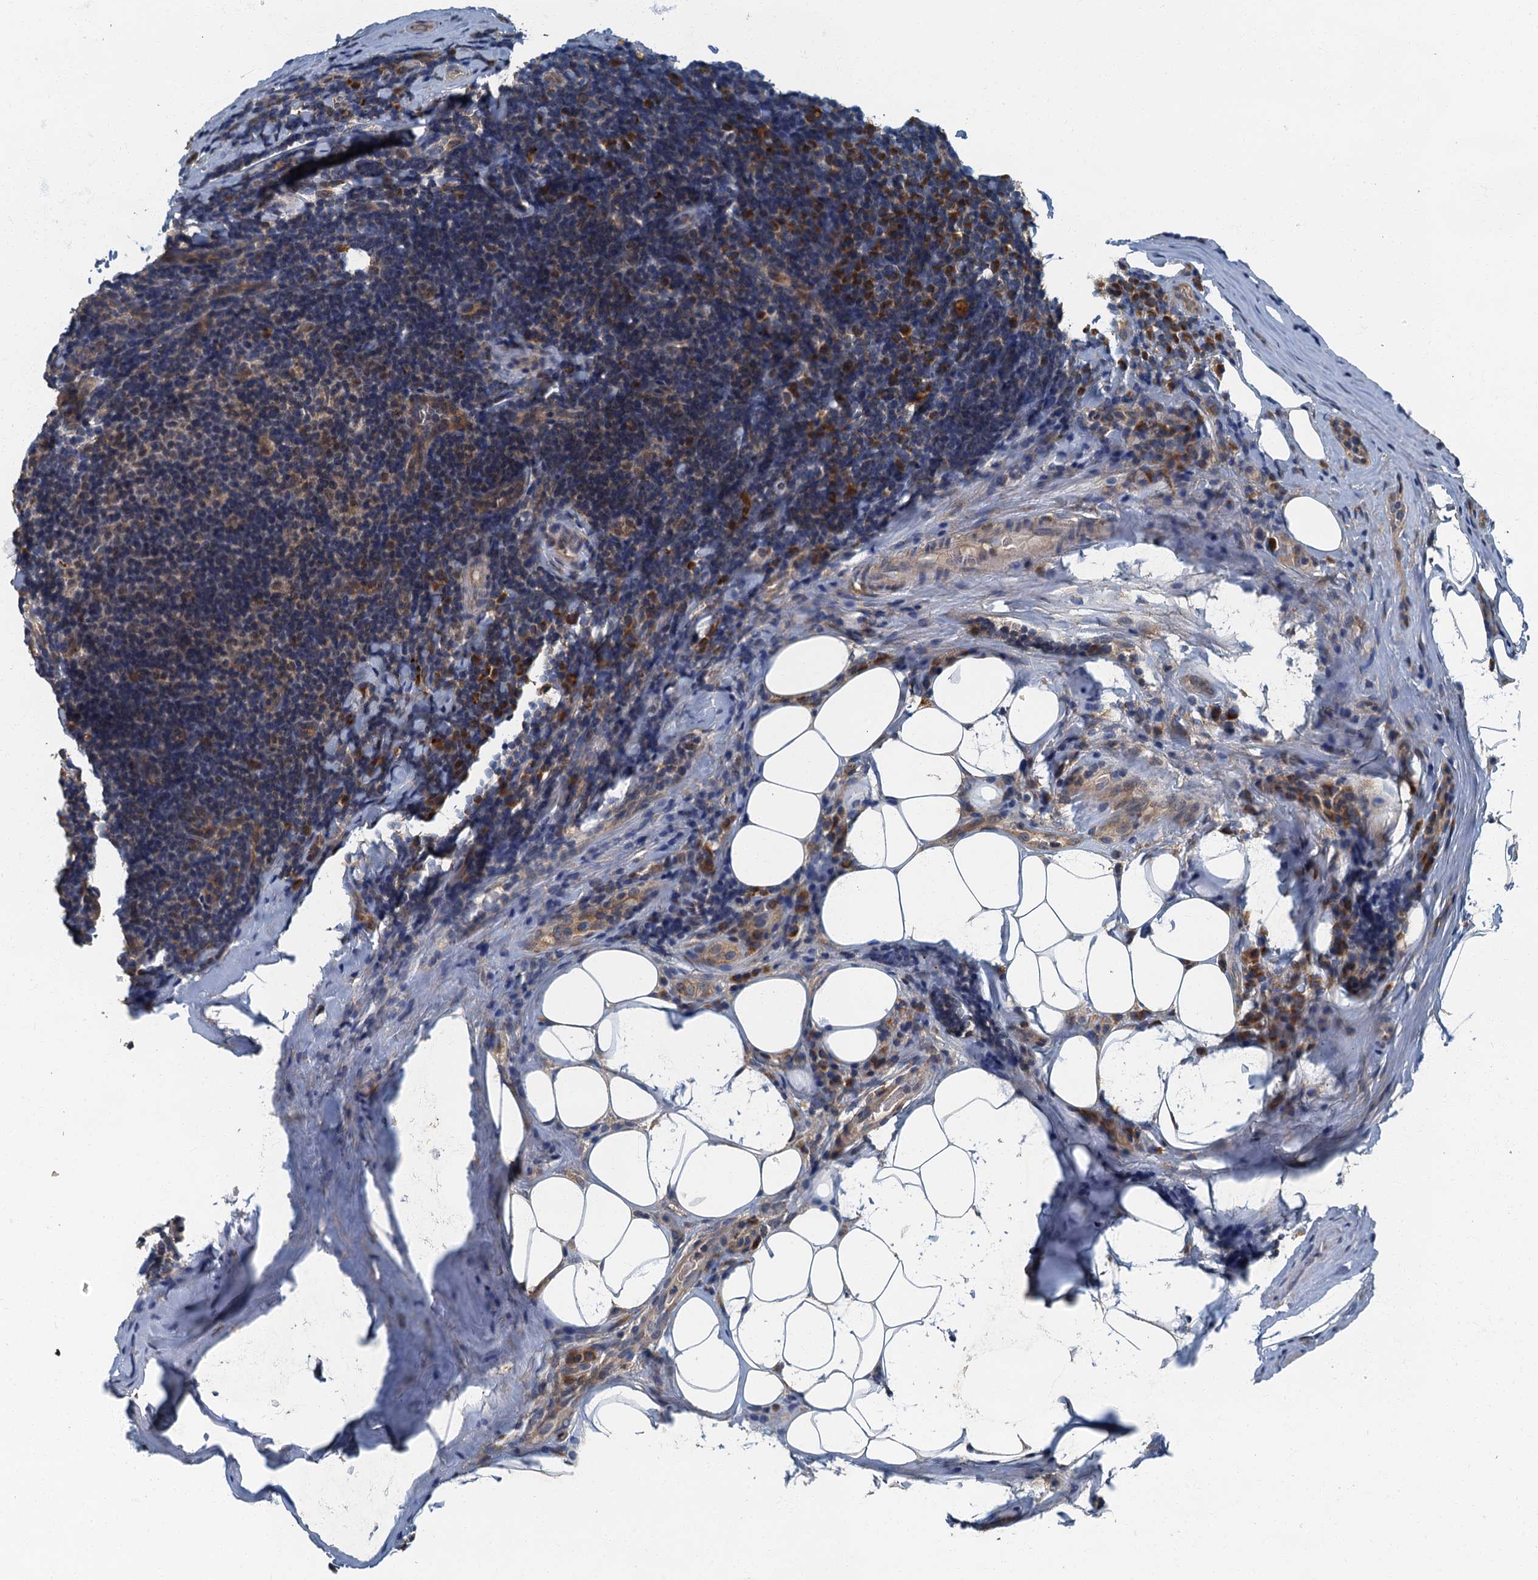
{"staining": {"intensity": "negative", "quantity": "none", "location": "none"}, "tissue": "tonsil", "cell_type": "Germinal center cells", "image_type": "normal", "snomed": [{"axis": "morphology", "description": "Normal tissue, NOS"}, {"axis": "topography", "description": "Tonsil"}], "caption": "Histopathology image shows no significant protein staining in germinal center cells of unremarkable tonsil.", "gene": "DDX49", "patient": {"sex": "male", "age": 37}}